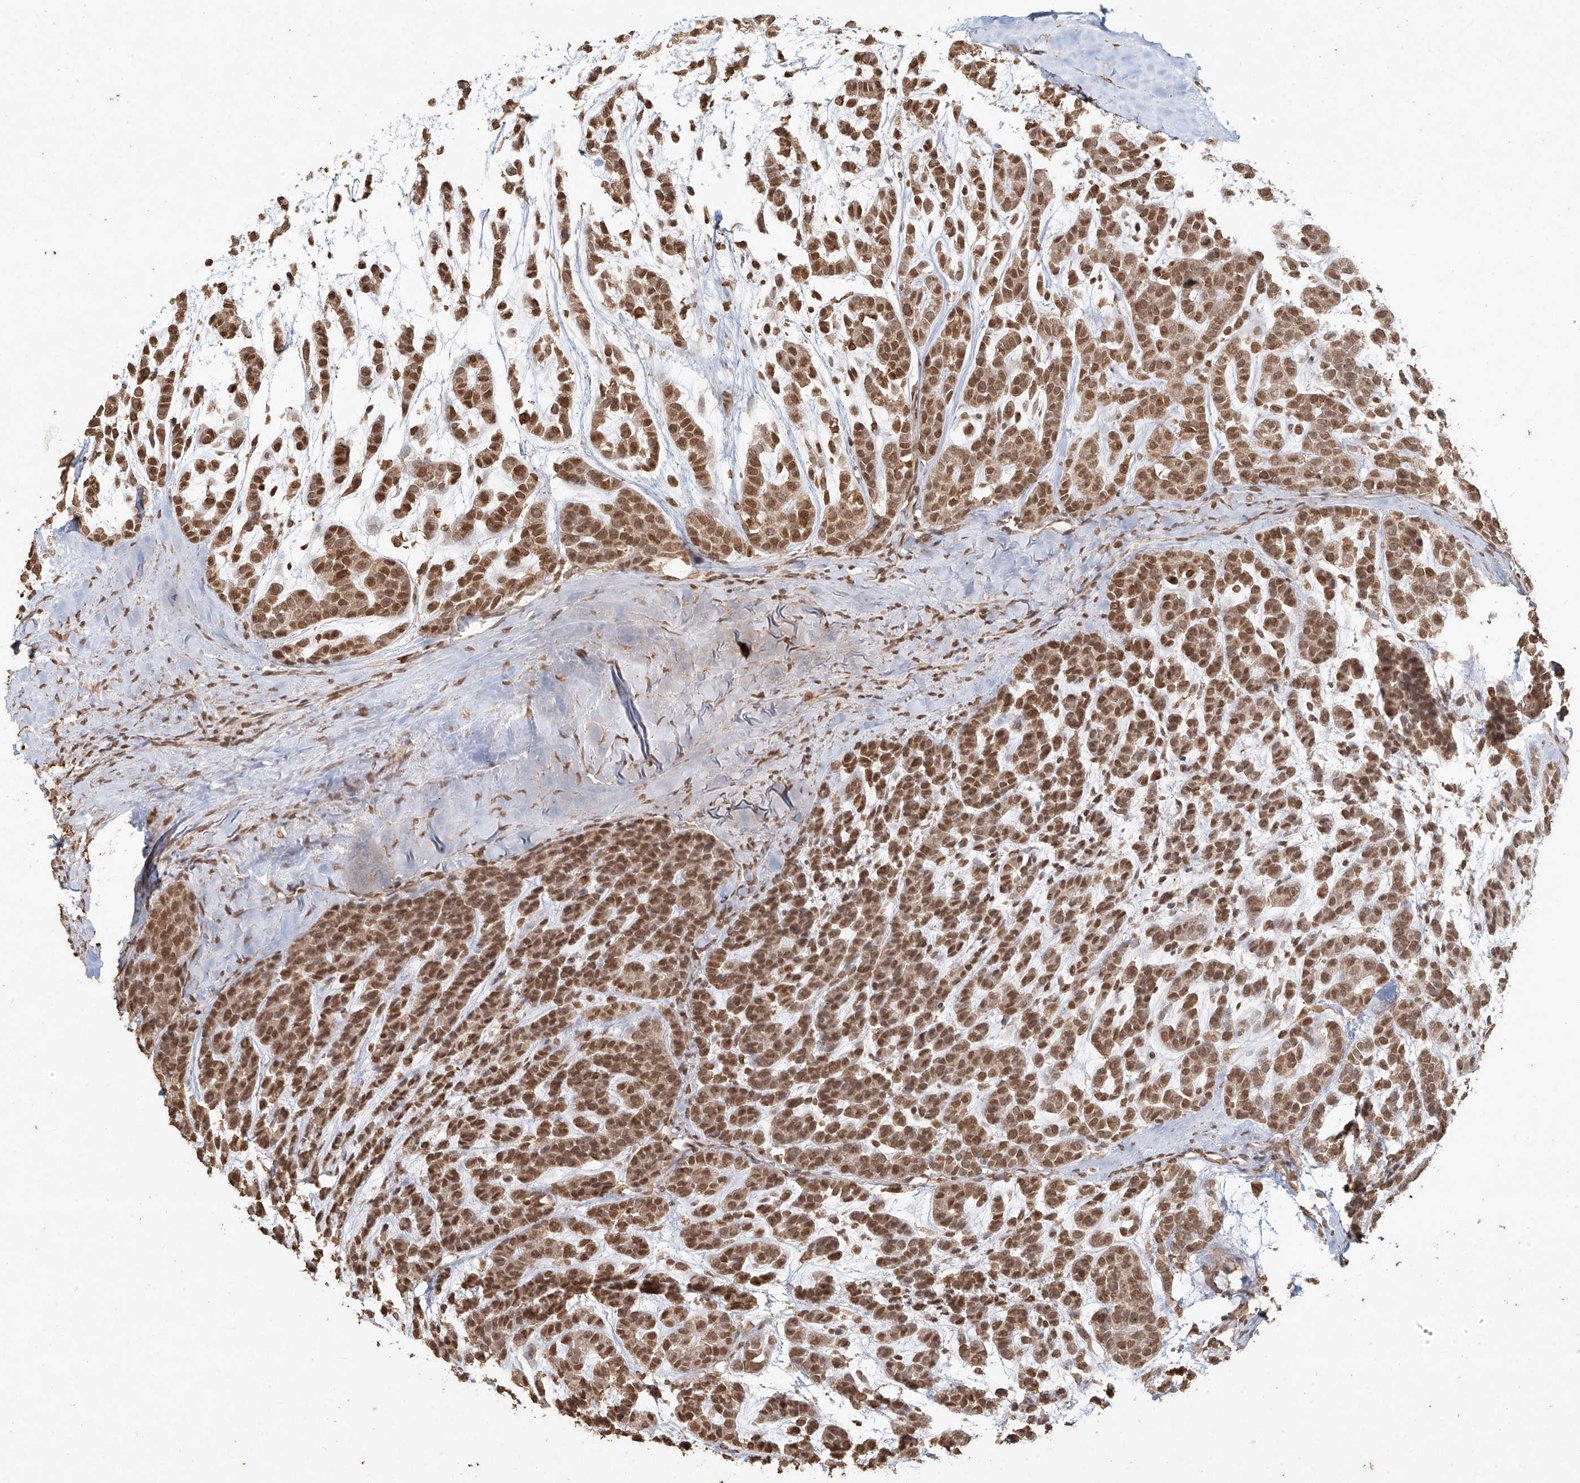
{"staining": {"intensity": "moderate", "quantity": ">75%", "location": "nuclear"}, "tissue": "head and neck cancer", "cell_type": "Tumor cells", "image_type": "cancer", "snomed": [{"axis": "morphology", "description": "Adenocarcinoma, NOS"}, {"axis": "morphology", "description": "Adenoma, NOS"}, {"axis": "topography", "description": "Head-Neck"}], "caption": "Head and neck adenocarcinoma was stained to show a protein in brown. There is medium levels of moderate nuclear staining in approximately >75% of tumor cells.", "gene": "TIGAR", "patient": {"sex": "female", "age": 55}}